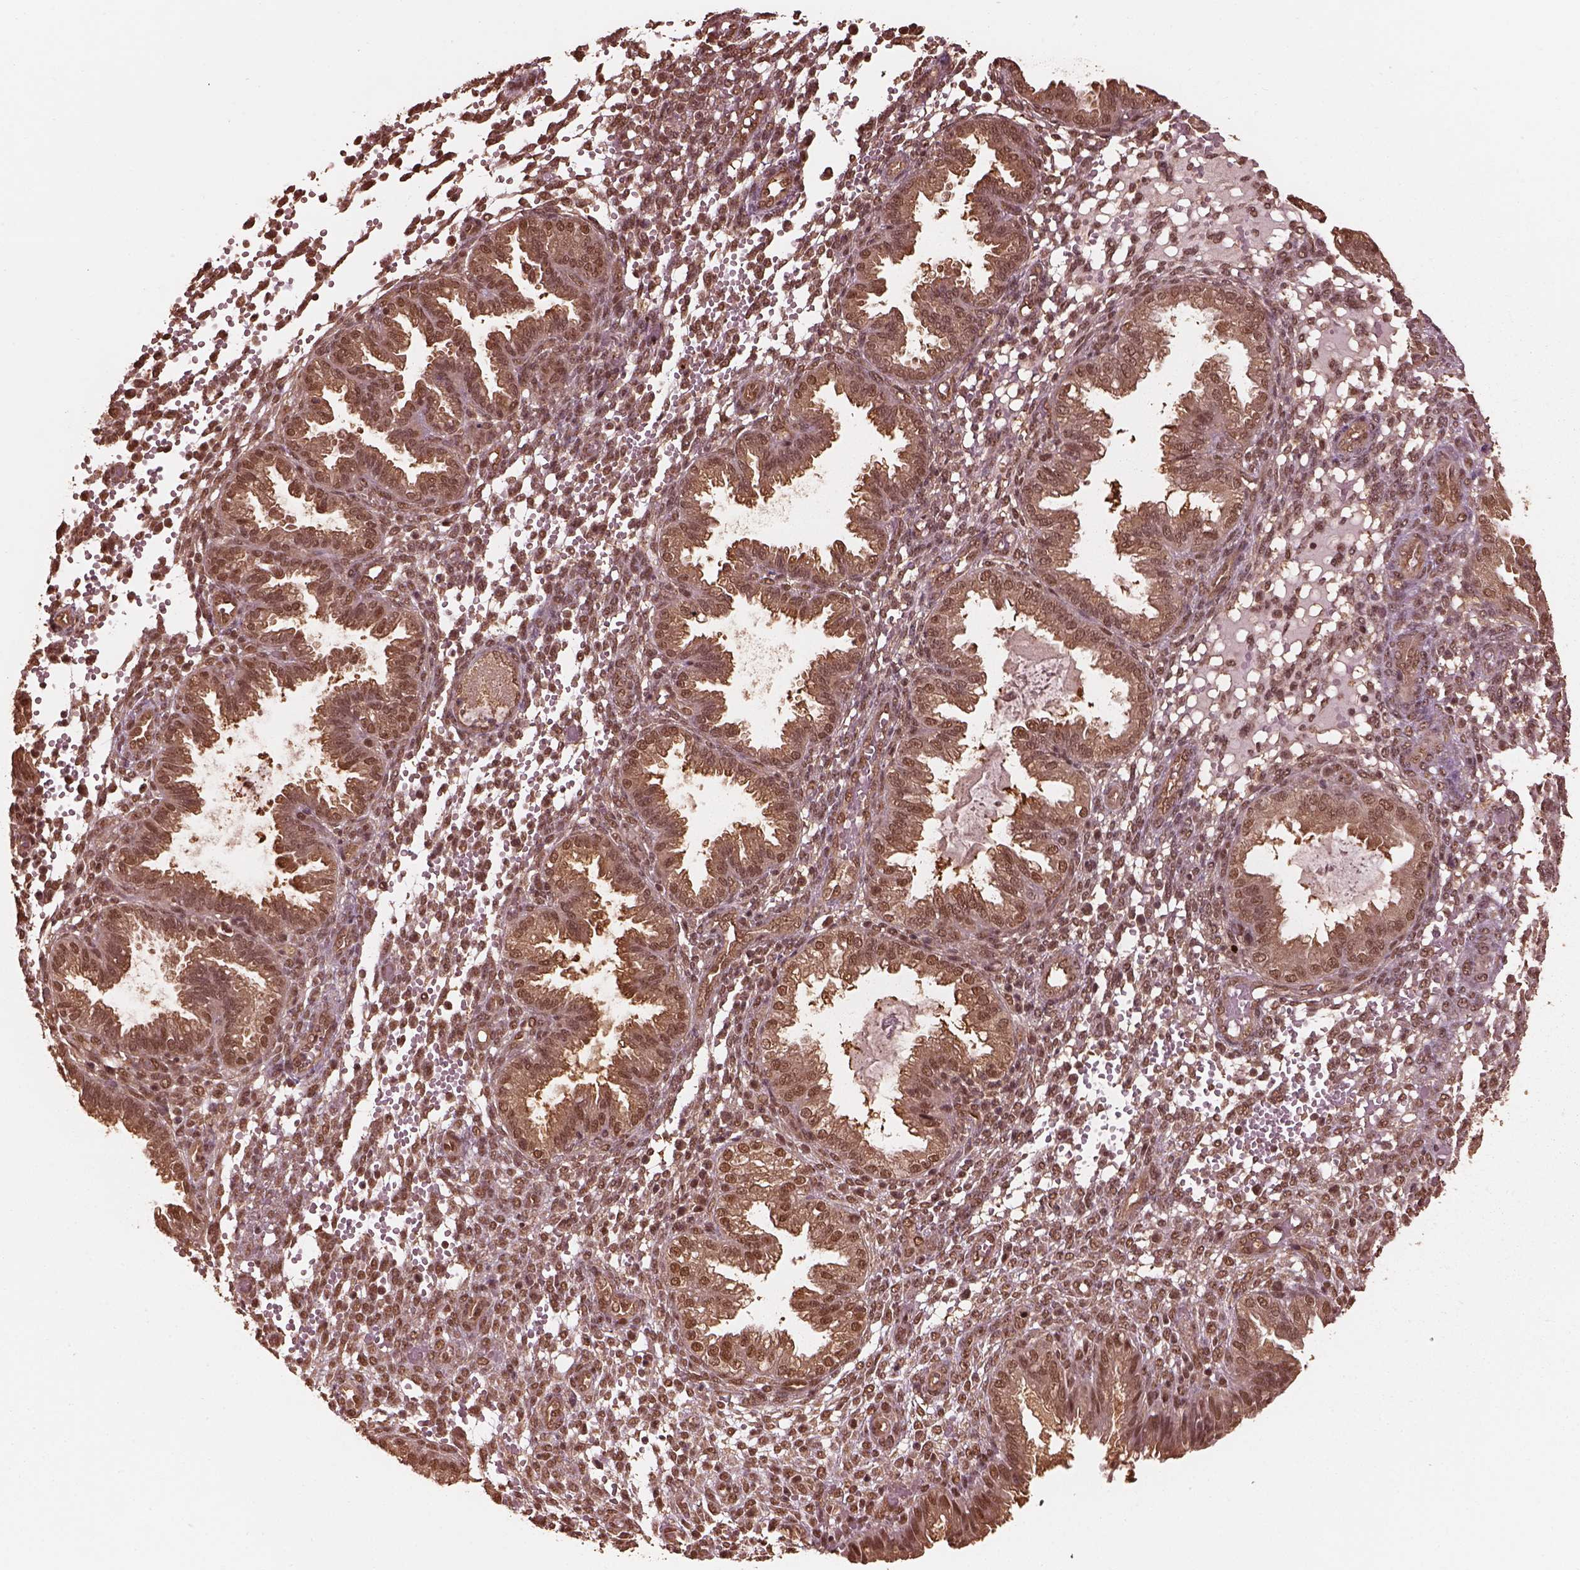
{"staining": {"intensity": "moderate", "quantity": ">75%", "location": "nuclear"}, "tissue": "endometrium", "cell_type": "Cells in endometrial stroma", "image_type": "normal", "snomed": [{"axis": "morphology", "description": "Normal tissue, NOS"}, {"axis": "topography", "description": "Endometrium"}], "caption": "High-magnification brightfield microscopy of normal endometrium stained with DAB (3,3'-diaminobenzidine) (brown) and counterstained with hematoxylin (blue). cells in endometrial stroma exhibit moderate nuclear staining is appreciated in about>75% of cells.", "gene": "PSMC5", "patient": {"sex": "female", "age": 33}}